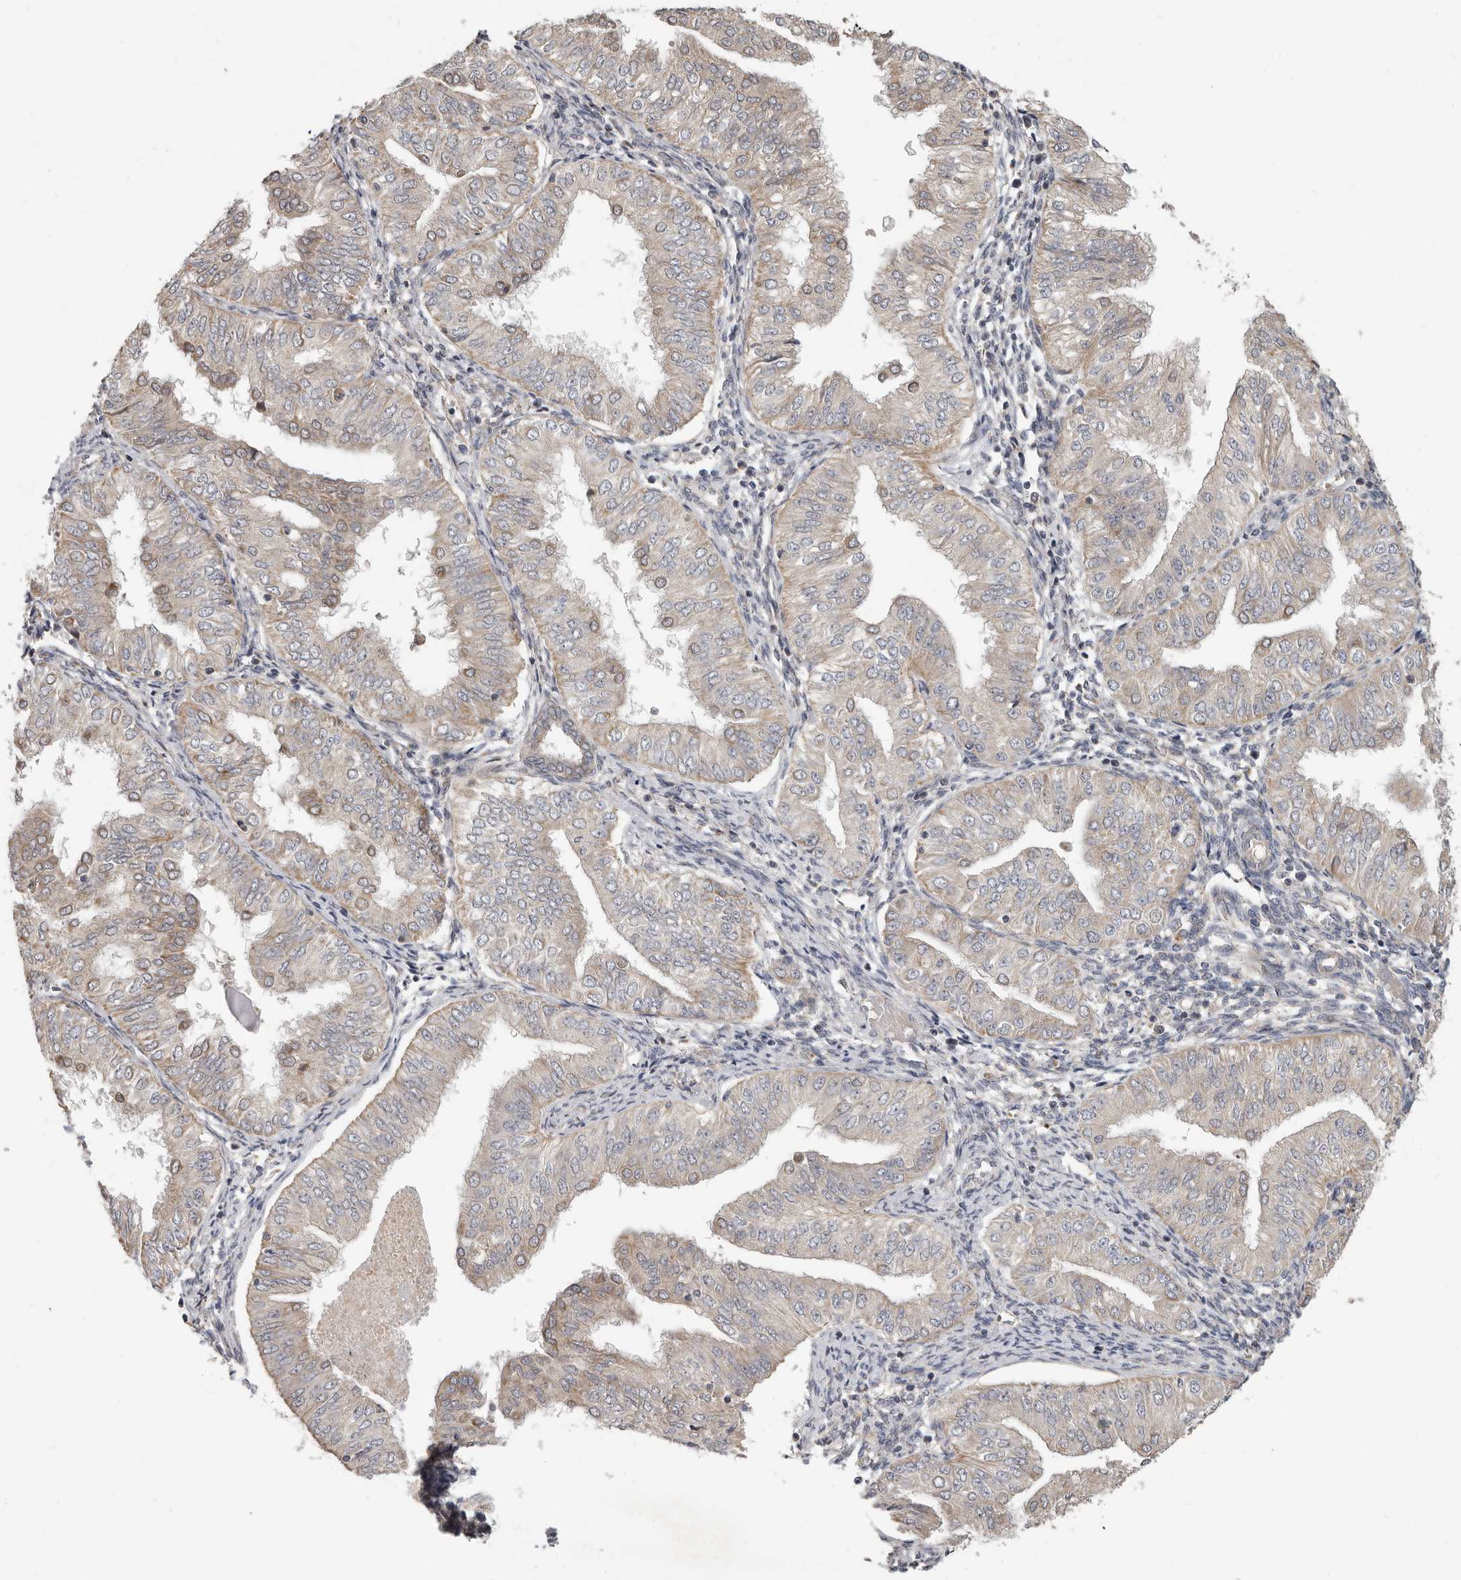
{"staining": {"intensity": "weak", "quantity": "25%-75%", "location": "cytoplasmic/membranous"}, "tissue": "endometrial cancer", "cell_type": "Tumor cells", "image_type": "cancer", "snomed": [{"axis": "morphology", "description": "Normal tissue, NOS"}, {"axis": "morphology", "description": "Adenocarcinoma, NOS"}, {"axis": "topography", "description": "Endometrium"}], "caption": "Weak cytoplasmic/membranous expression is present in approximately 25%-75% of tumor cells in endometrial adenocarcinoma. (DAB (3,3'-diaminobenzidine) = brown stain, brightfield microscopy at high magnification).", "gene": "UNK", "patient": {"sex": "female", "age": 53}}